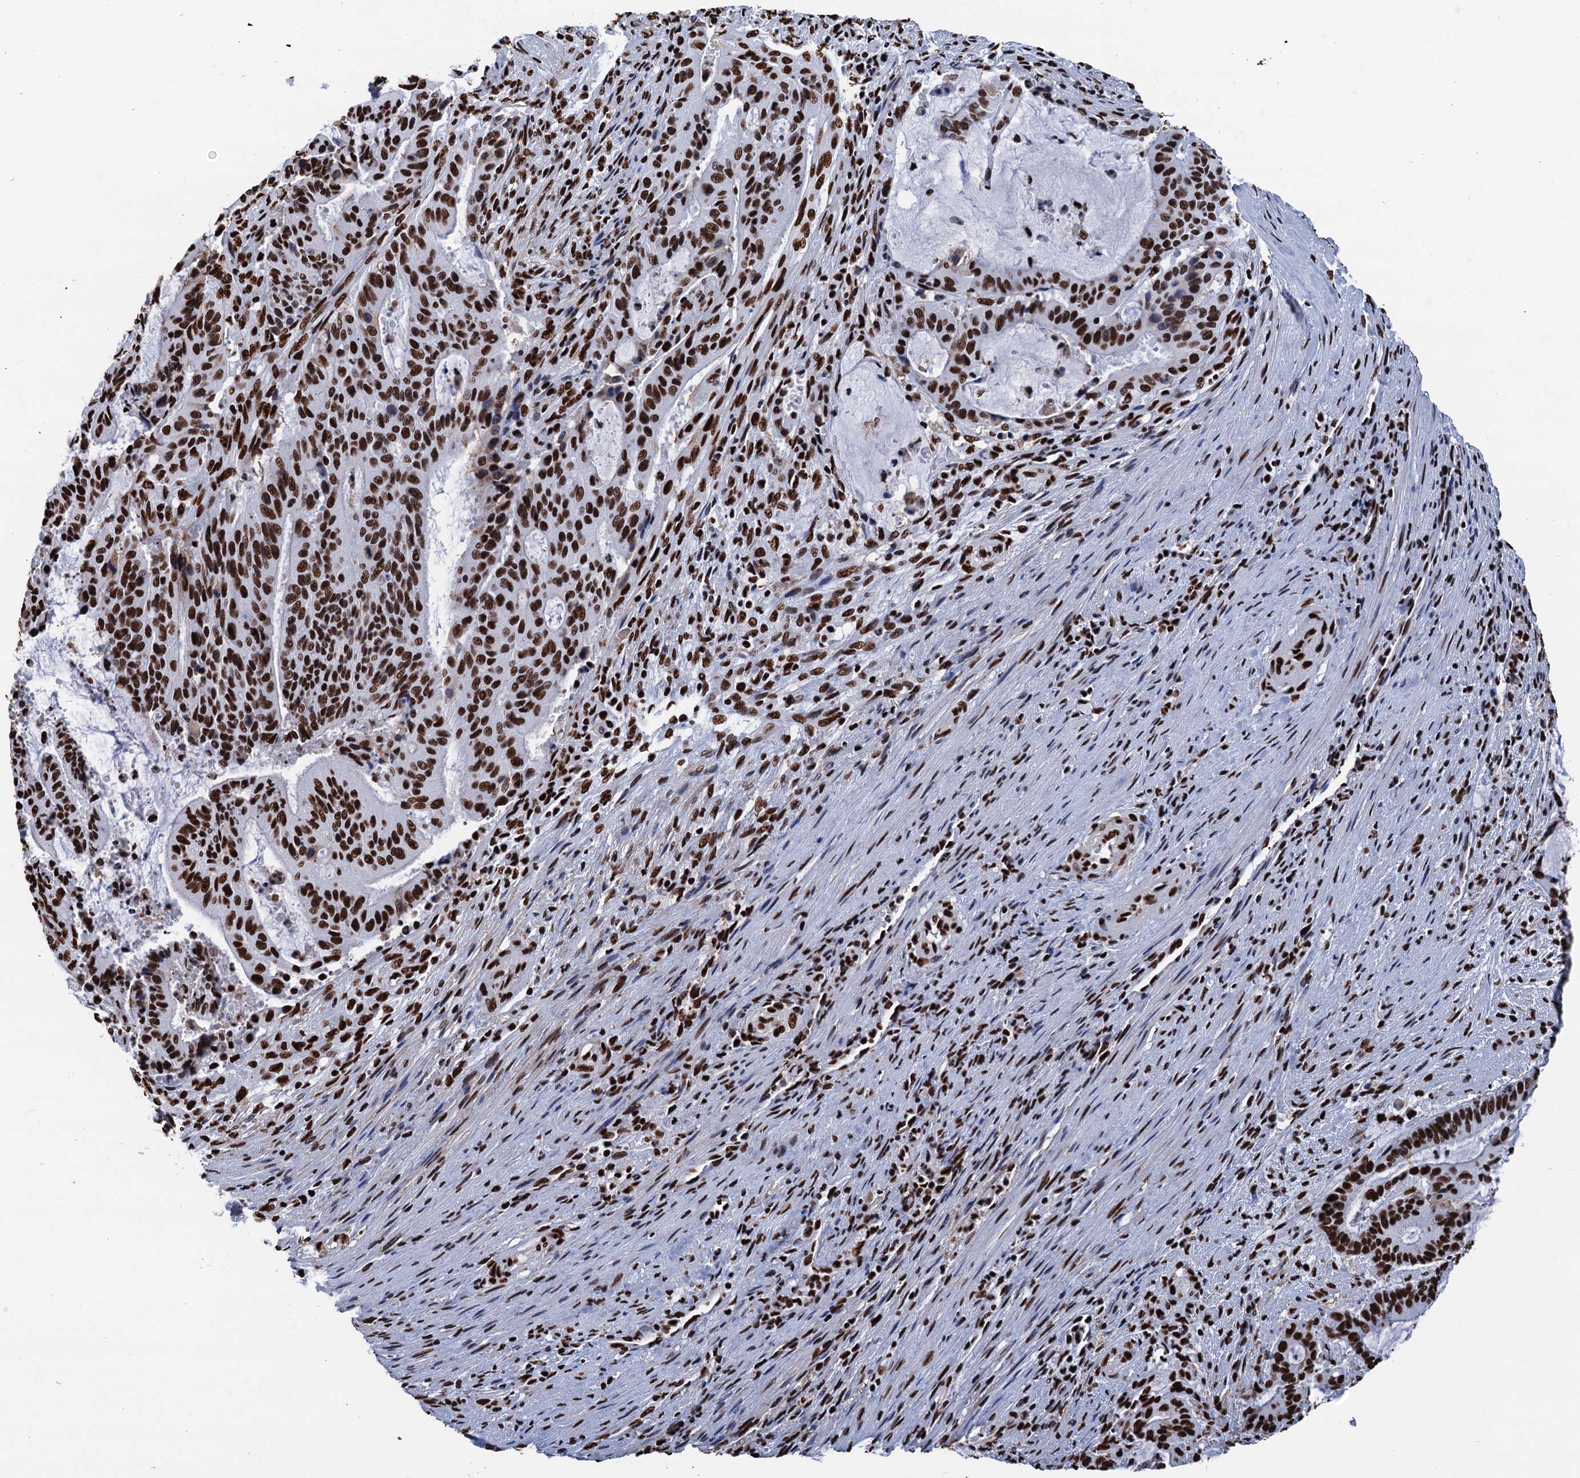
{"staining": {"intensity": "strong", "quantity": ">75%", "location": "nuclear"}, "tissue": "liver cancer", "cell_type": "Tumor cells", "image_type": "cancer", "snomed": [{"axis": "morphology", "description": "Normal tissue, NOS"}, {"axis": "morphology", "description": "Cholangiocarcinoma"}, {"axis": "topography", "description": "Liver"}, {"axis": "topography", "description": "Peripheral nerve tissue"}], "caption": "Immunohistochemistry (DAB) staining of cholangiocarcinoma (liver) reveals strong nuclear protein staining in about >75% of tumor cells.", "gene": "UBA2", "patient": {"sex": "female", "age": 73}}